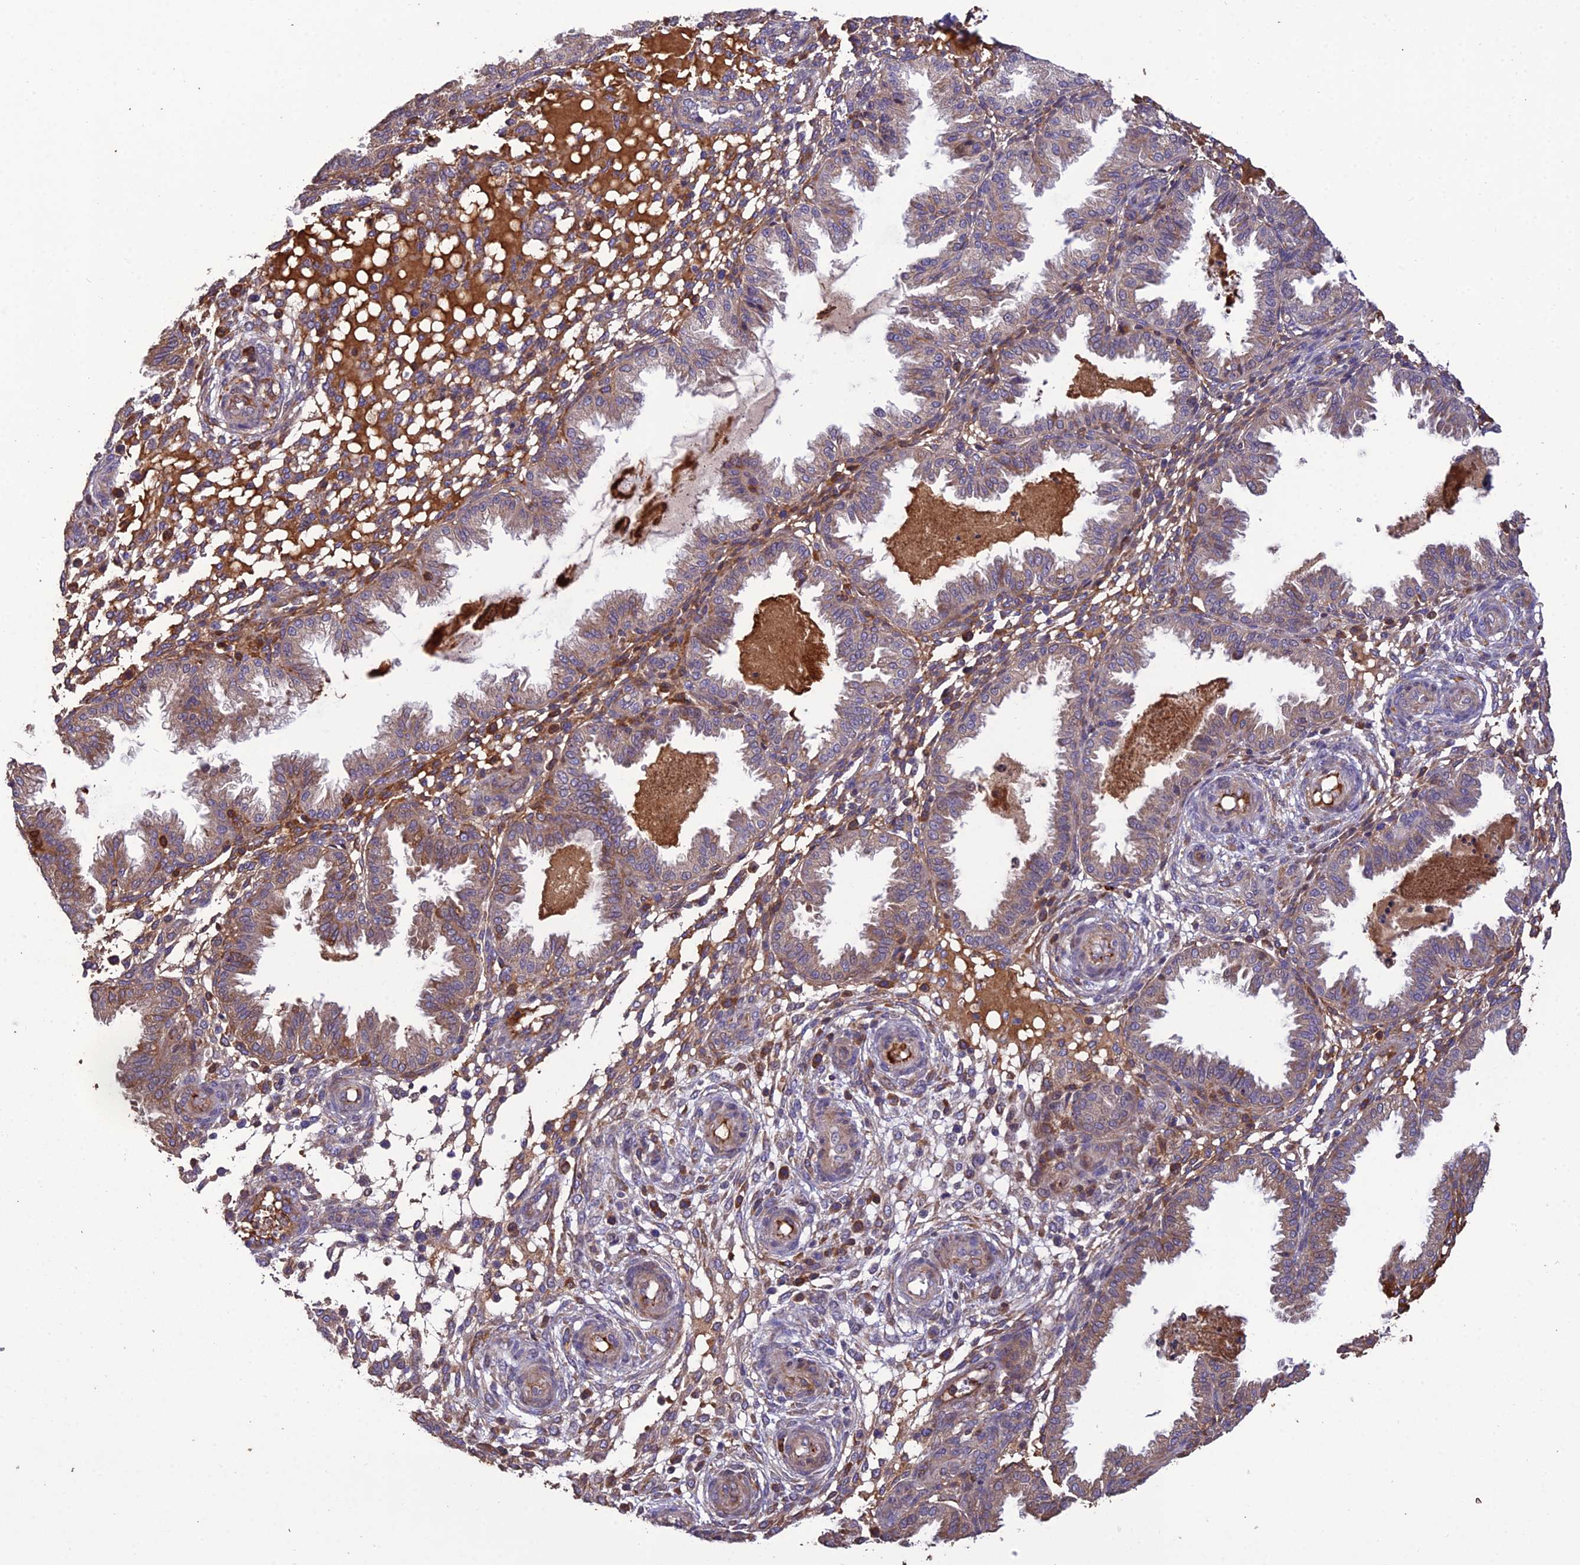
{"staining": {"intensity": "moderate", "quantity": "<25%", "location": "cytoplasmic/membranous"}, "tissue": "endometrium", "cell_type": "Cells in endometrial stroma", "image_type": "normal", "snomed": [{"axis": "morphology", "description": "Normal tissue, NOS"}, {"axis": "topography", "description": "Endometrium"}], "caption": "Protein expression analysis of normal endometrium reveals moderate cytoplasmic/membranous staining in about <25% of cells in endometrial stroma. The protein of interest is shown in brown color, while the nuclei are stained blue.", "gene": "MIOS", "patient": {"sex": "female", "age": 33}}